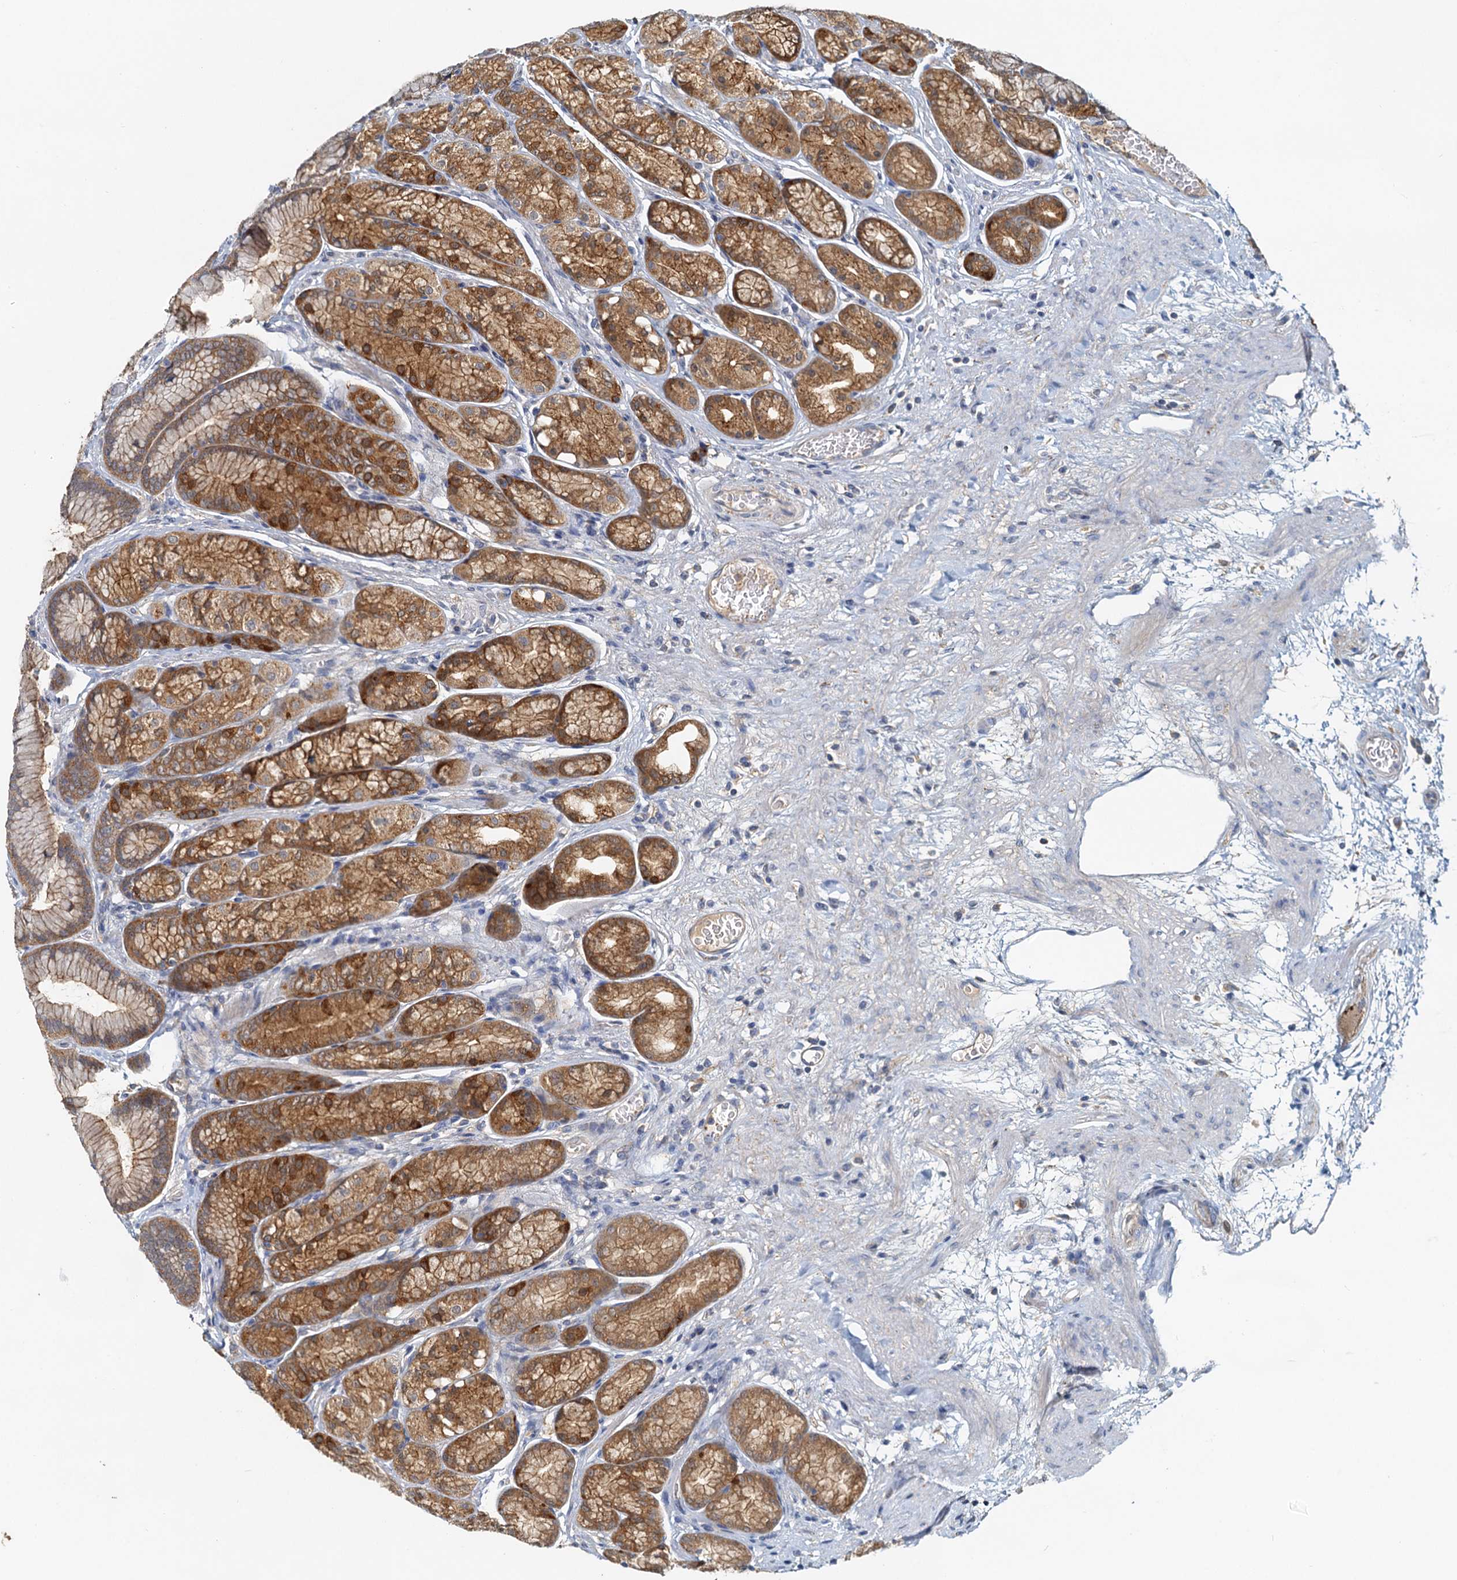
{"staining": {"intensity": "moderate", "quantity": ">75%", "location": "cytoplasmic/membranous"}, "tissue": "stomach", "cell_type": "Glandular cells", "image_type": "normal", "snomed": [{"axis": "morphology", "description": "Normal tissue, NOS"}, {"axis": "morphology", "description": "Adenocarcinoma, NOS"}, {"axis": "morphology", "description": "Adenocarcinoma, High grade"}, {"axis": "topography", "description": "Stomach, upper"}, {"axis": "topography", "description": "Stomach"}], "caption": "High-magnification brightfield microscopy of normal stomach stained with DAB (3,3'-diaminobenzidine) (brown) and counterstained with hematoxylin (blue). glandular cells exhibit moderate cytoplasmic/membranous staining is identified in about>75% of cells. The staining was performed using DAB to visualize the protein expression in brown, while the nuclei were stained in blue with hematoxylin (Magnification: 20x).", "gene": "TOLLIP", "patient": {"sex": "female", "age": 65}}